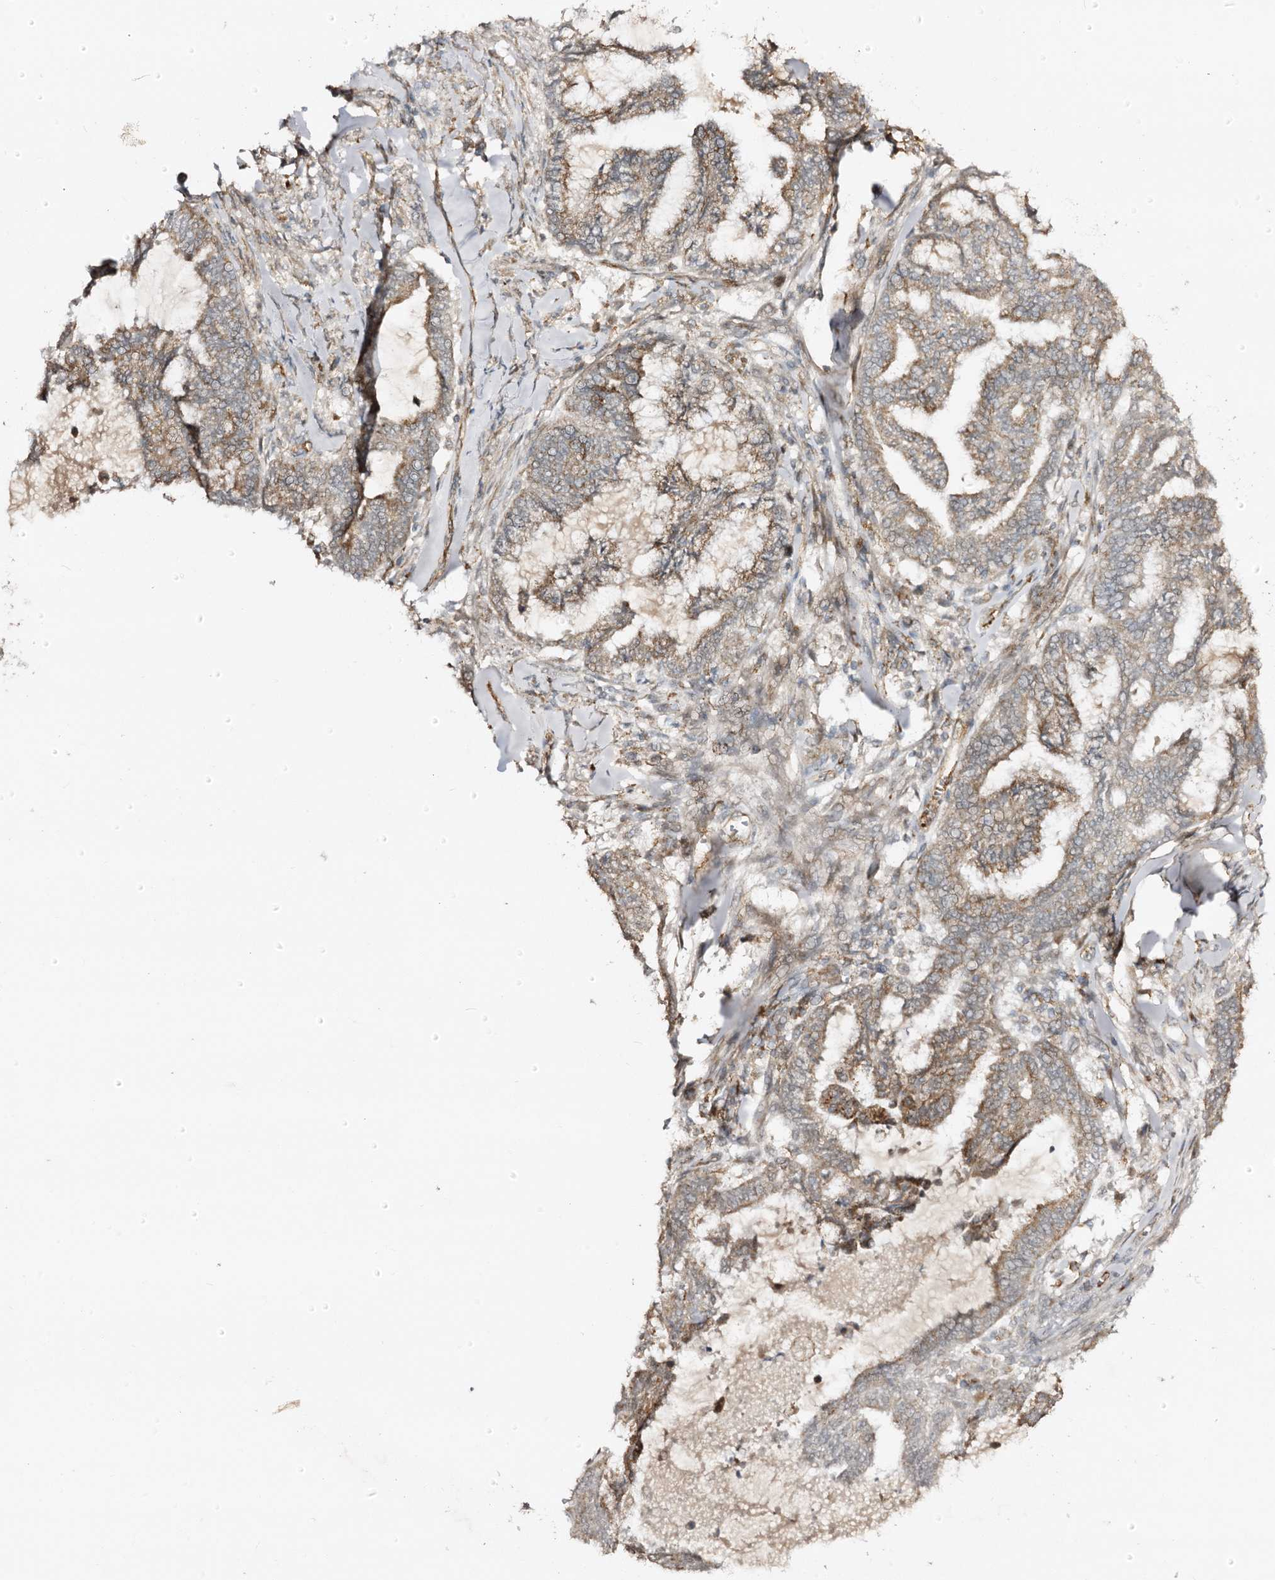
{"staining": {"intensity": "moderate", "quantity": ">75%", "location": "cytoplasmic/membranous"}, "tissue": "endometrial cancer", "cell_type": "Tumor cells", "image_type": "cancer", "snomed": [{"axis": "morphology", "description": "Adenocarcinoma, NOS"}, {"axis": "topography", "description": "Endometrium"}], "caption": "Immunohistochemical staining of human endometrial adenocarcinoma shows medium levels of moderate cytoplasmic/membranous expression in approximately >75% of tumor cells.", "gene": "CBR4", "patient": {"sex": "female", "age": 86}}